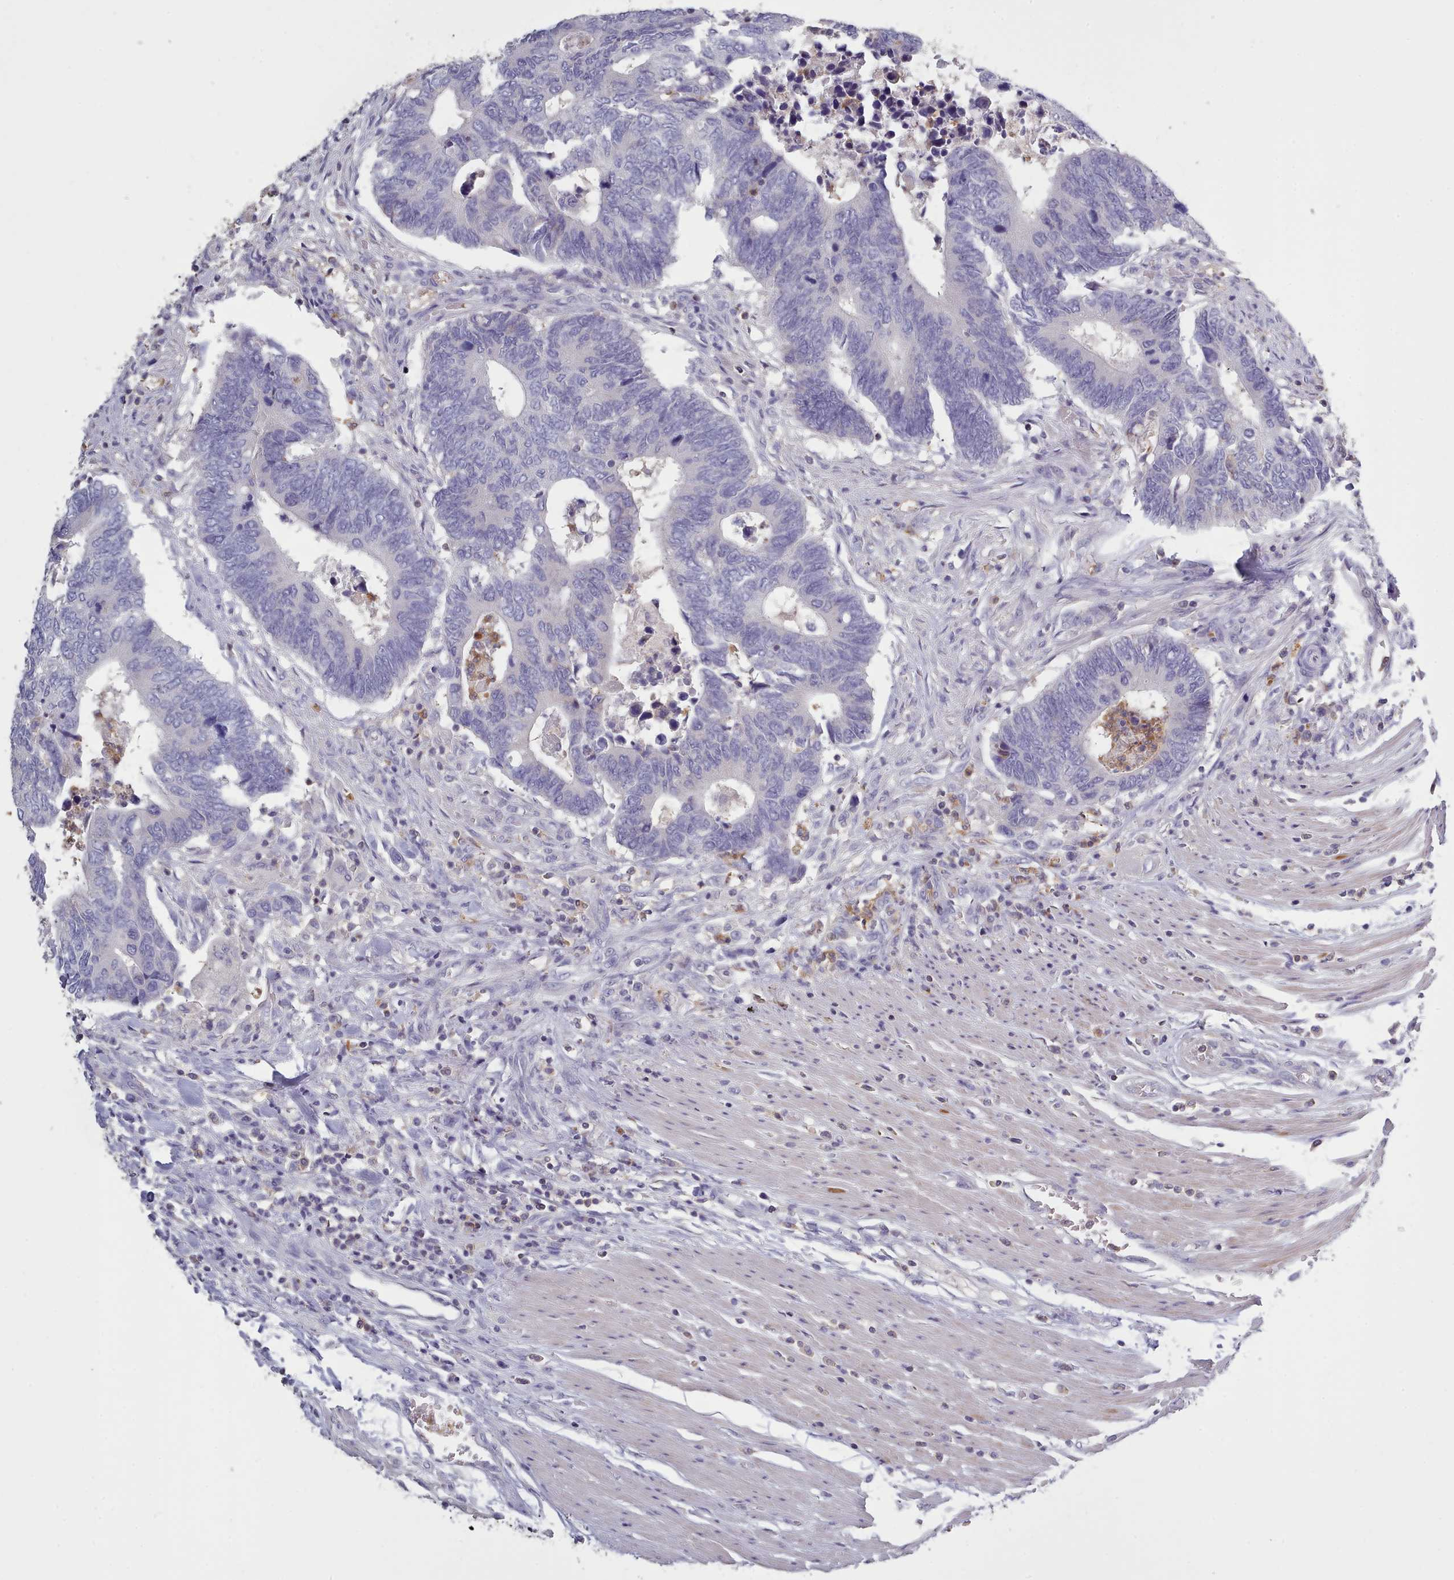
{"staining": {"intensity": "negative", "quantity": "none", "location": "none"}, "tissue": "colorectal cancer", "cell_type": "Tumor cells", "image_type": "cancer", "snomed": [{"axis": "morphology", "description": "Adenocarcinoma, NOS"}, {"axis": "topography", "description": "Colon"}], "caption": "The immunohistochemistry photomicrograph has no significant positivity in tumor cells of colorectal adenocarcinoma tissue.", "gene": "RAC2", "patient": {"sex": "male", "age": 87}}